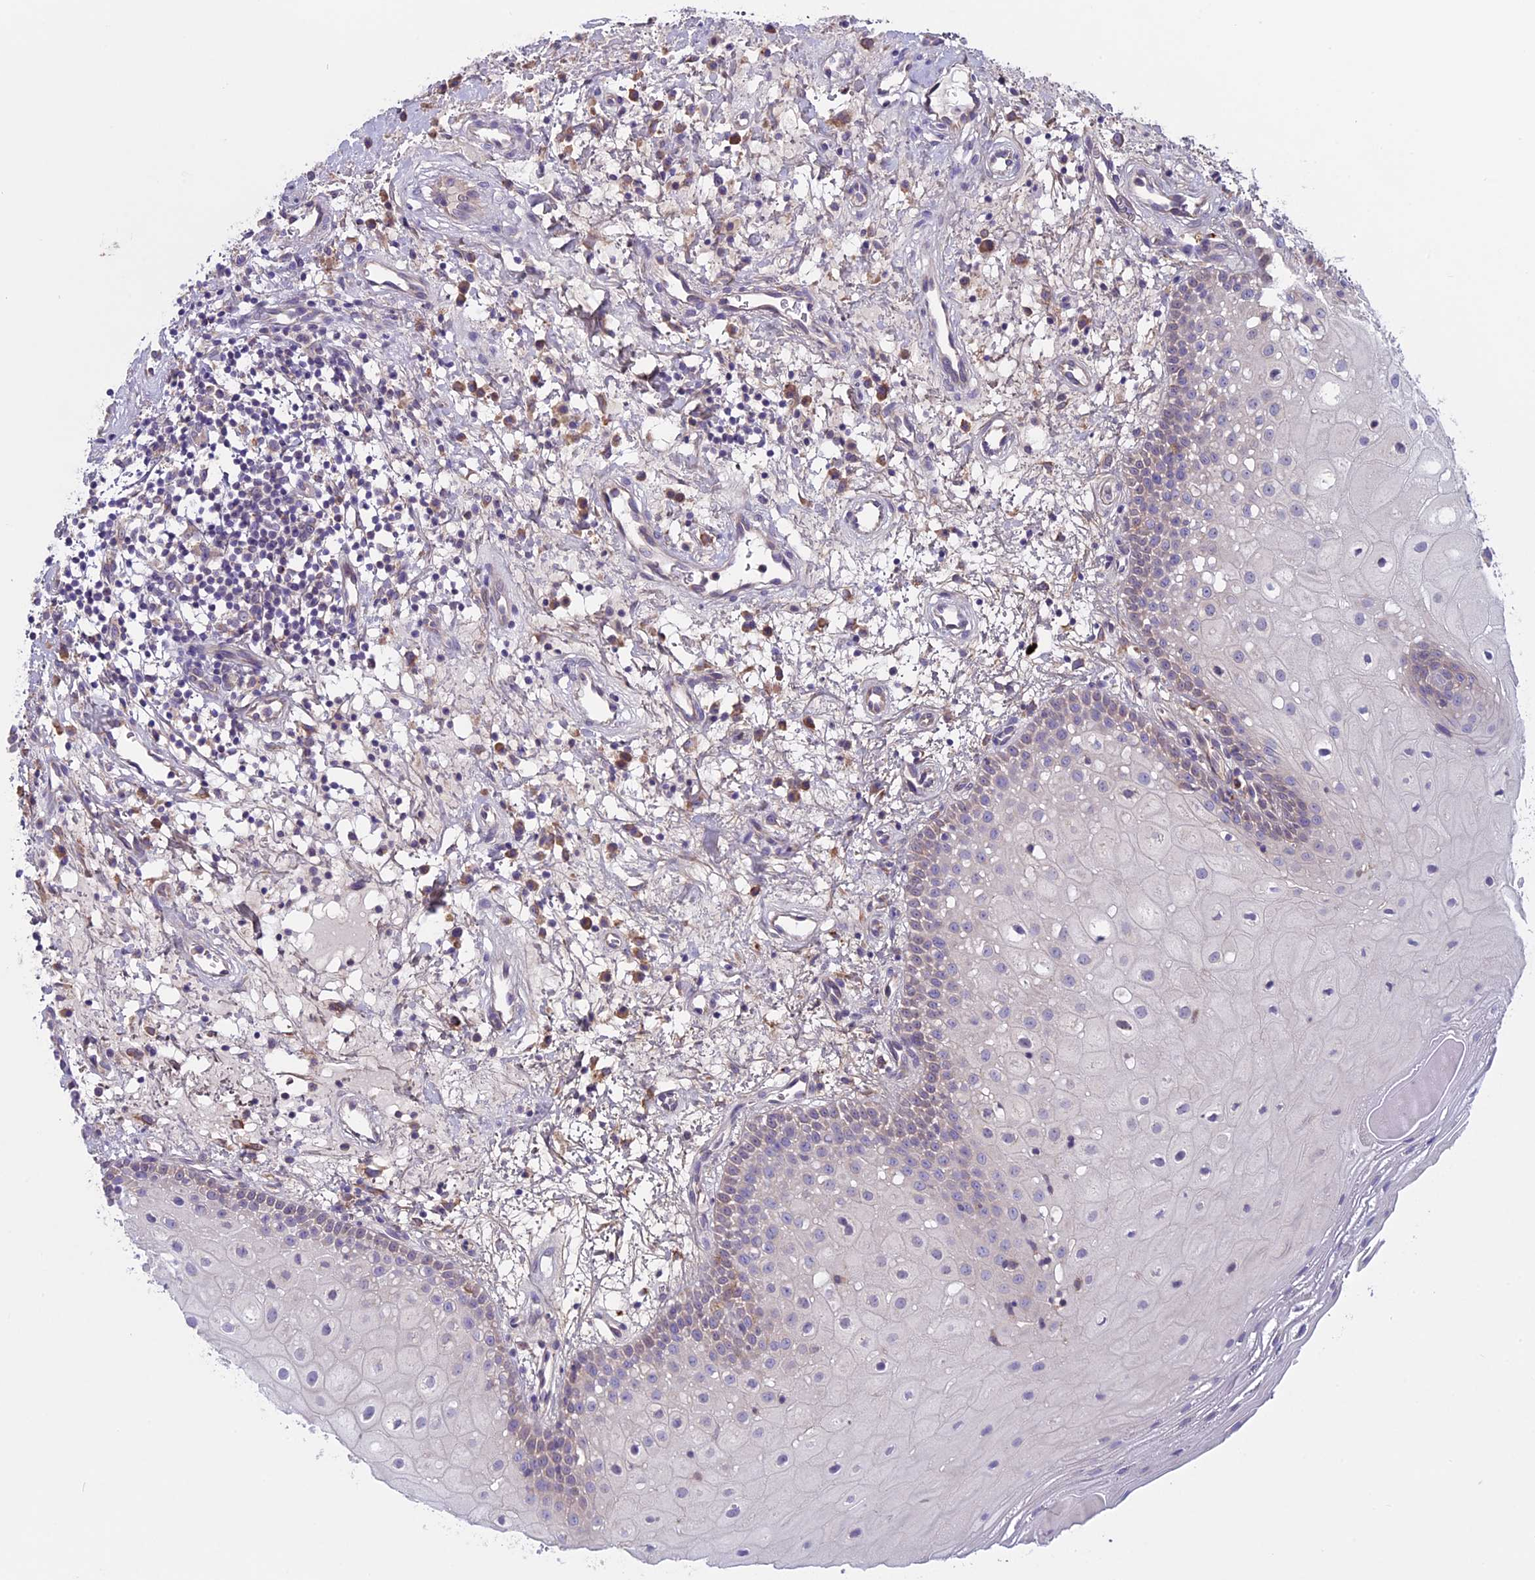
{"staining": {"intensity": "negative", "quantity": "none", "location": "none"}, "tissue": "oral mucosa", "cell_type": "Squamous epithelial cells", "image_type": "normal", "snomed": [{"axis": "morphology", "description": "Normal tissue, NOS"}, {"axis": "topography", "description": "Oral tissue"}], "caption": "Protein analysis of benign oral mucosa displays no significant expression in squamous epithelial cells. The staining is performed using DAB brown chromogen with nuclei counter-stained in using hematoxylin.", "gene": "DCTN5", "patient": {"sex": "male", "age": 74}}